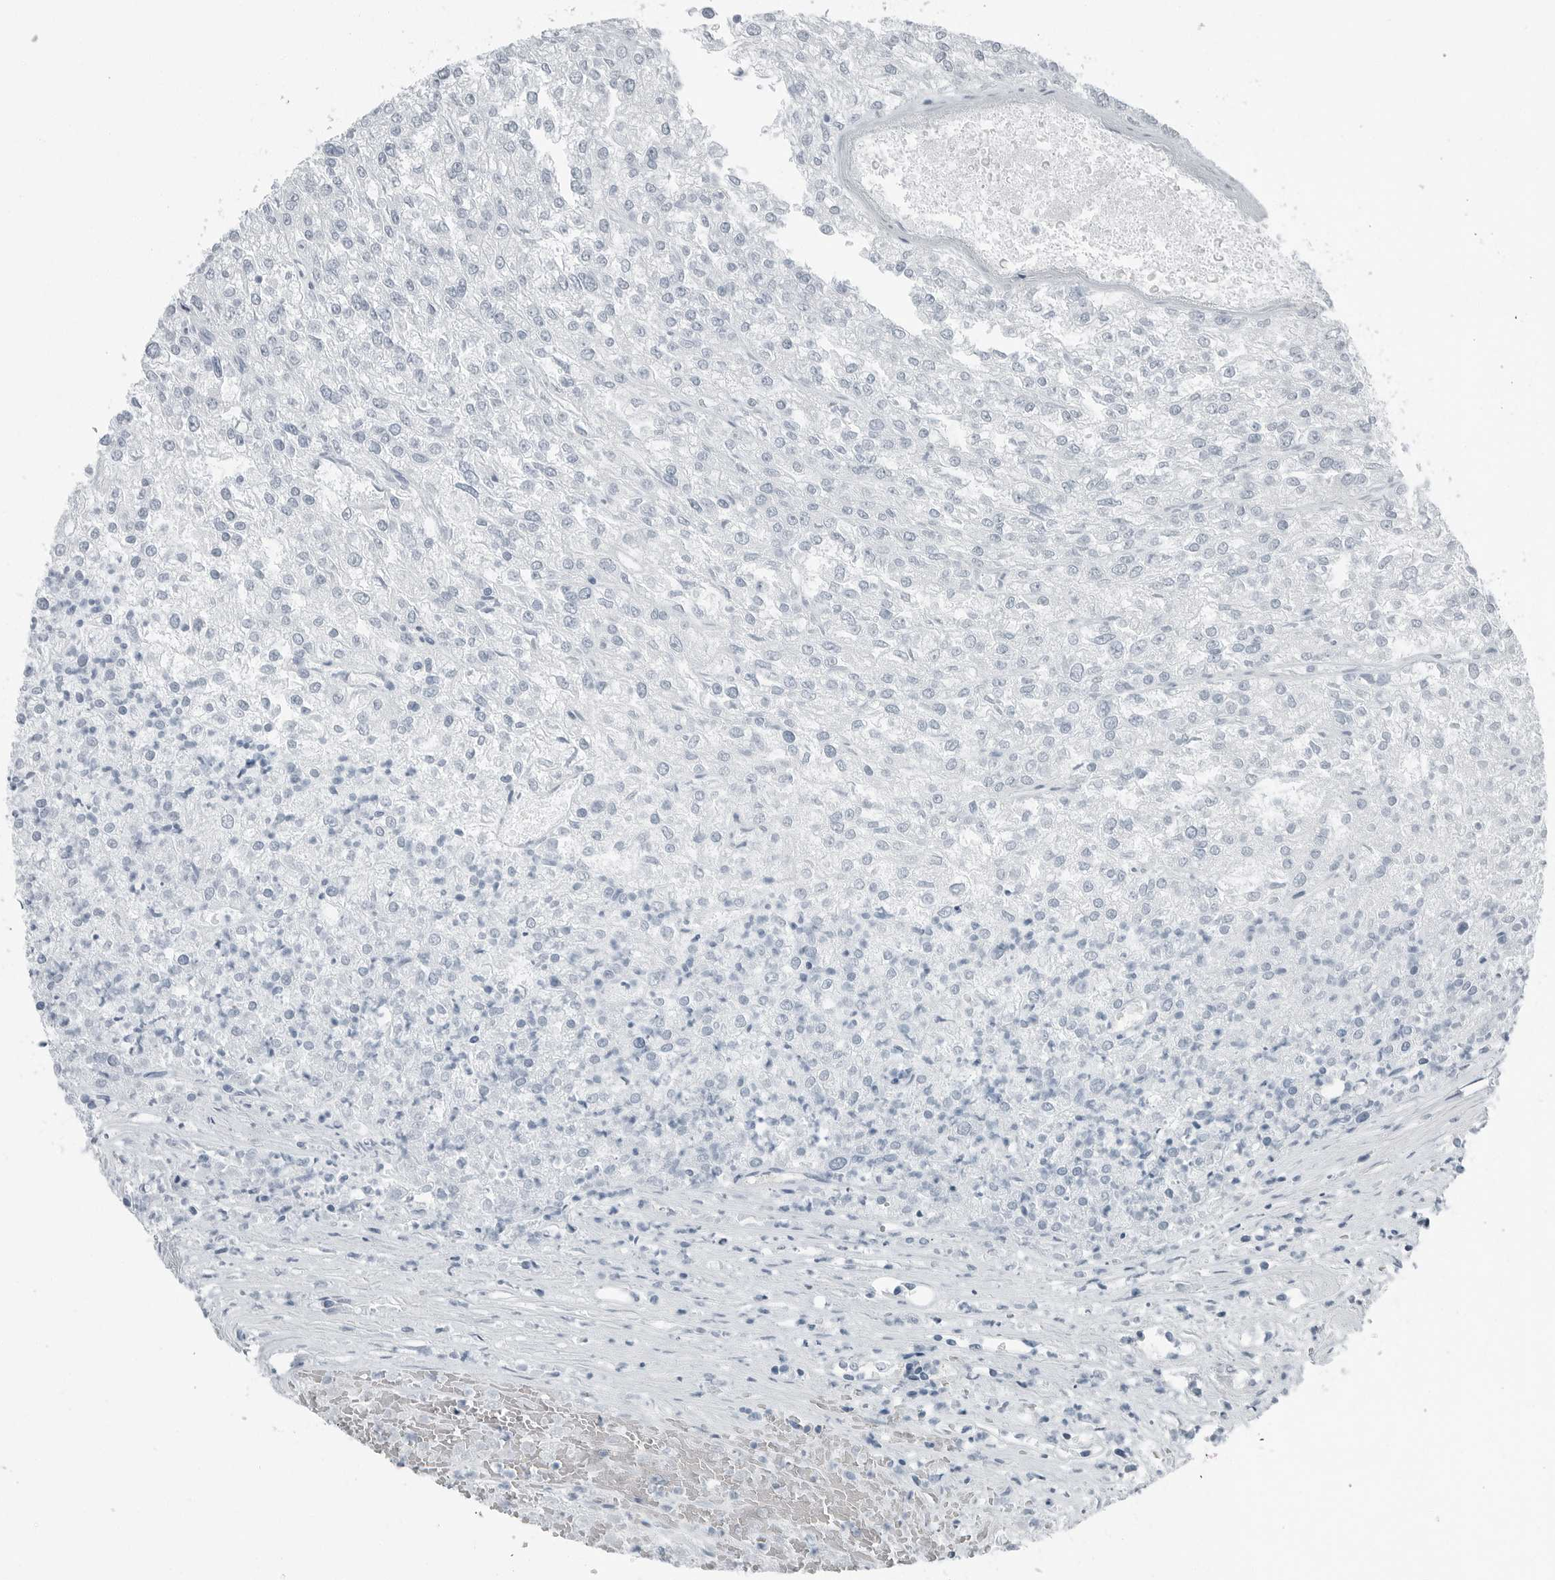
{"staining": {"intensity": "negative", "quantity": "none", "location": "none"}, "tissue": "renal cancer", "cell_type": "Tumor cells", "image_type": "cancer", "snomed": [{"axis": "morphology", "description": "Adenocarcinoma, NOS"}, {"axis": "topography", "description": "Kidney"}], "caption": "Micrograph shows no significant protein expression in tumor cells of renal cancer.", "gene": "FABP6", "patient": {"sex": "female", "age": 54}}